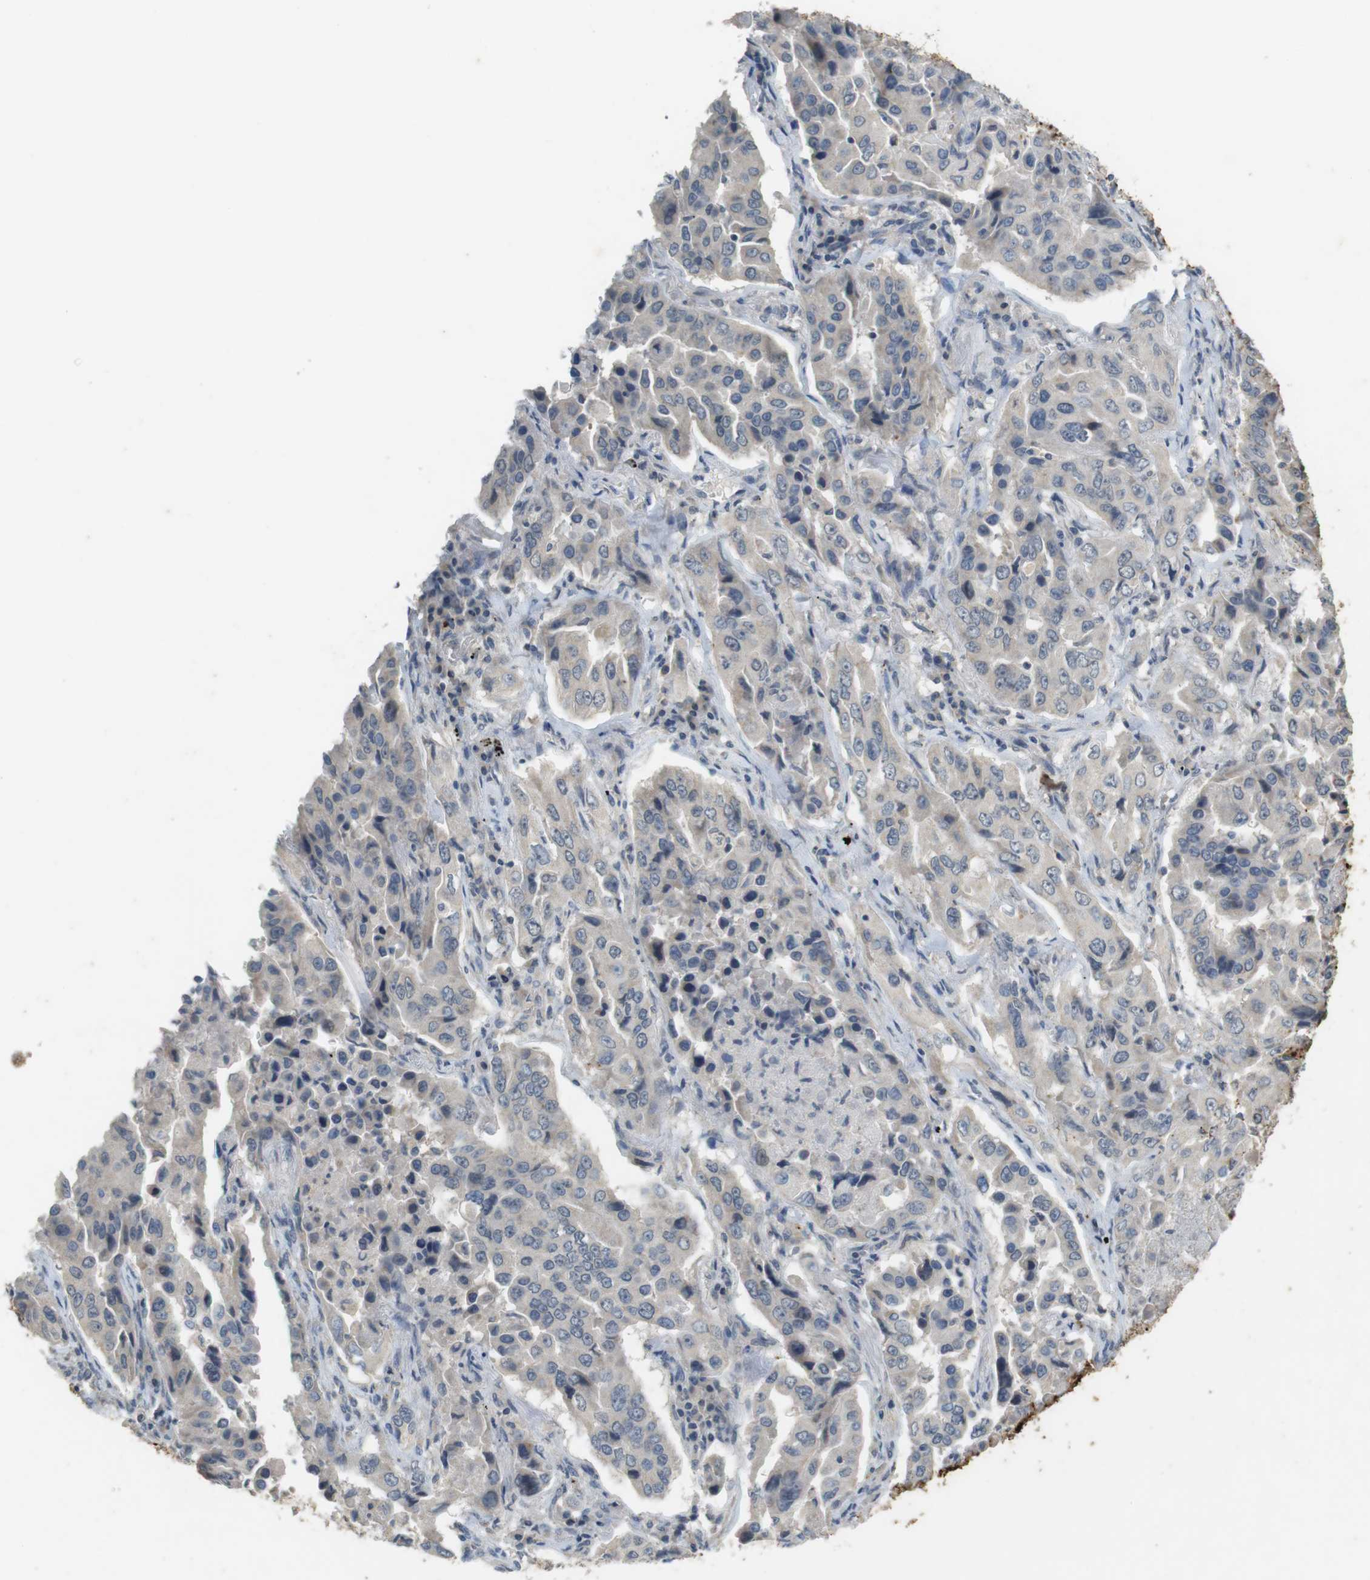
{"staining": {"intensity": "weak", "quantity": ">75%", "location": "cytoplasmic/membranous"}, "tissue": "lung cancer", "cell_type": "Tumor cells", "image_type": "cancer", "snomed": [{"axis": "morphology", "description": "Adenocarcinoma, NOS"}, {"axis": "topography", "description": "Lung"}], "caption": "The photomicrograph reveals staining of adenocarcinoma (lung), revealing weak cytoplasmic/membranous protein expression (brown color) within tumor cells.", "gene": "MUC5B", "patient": {"sex": "female", "age": 65}}